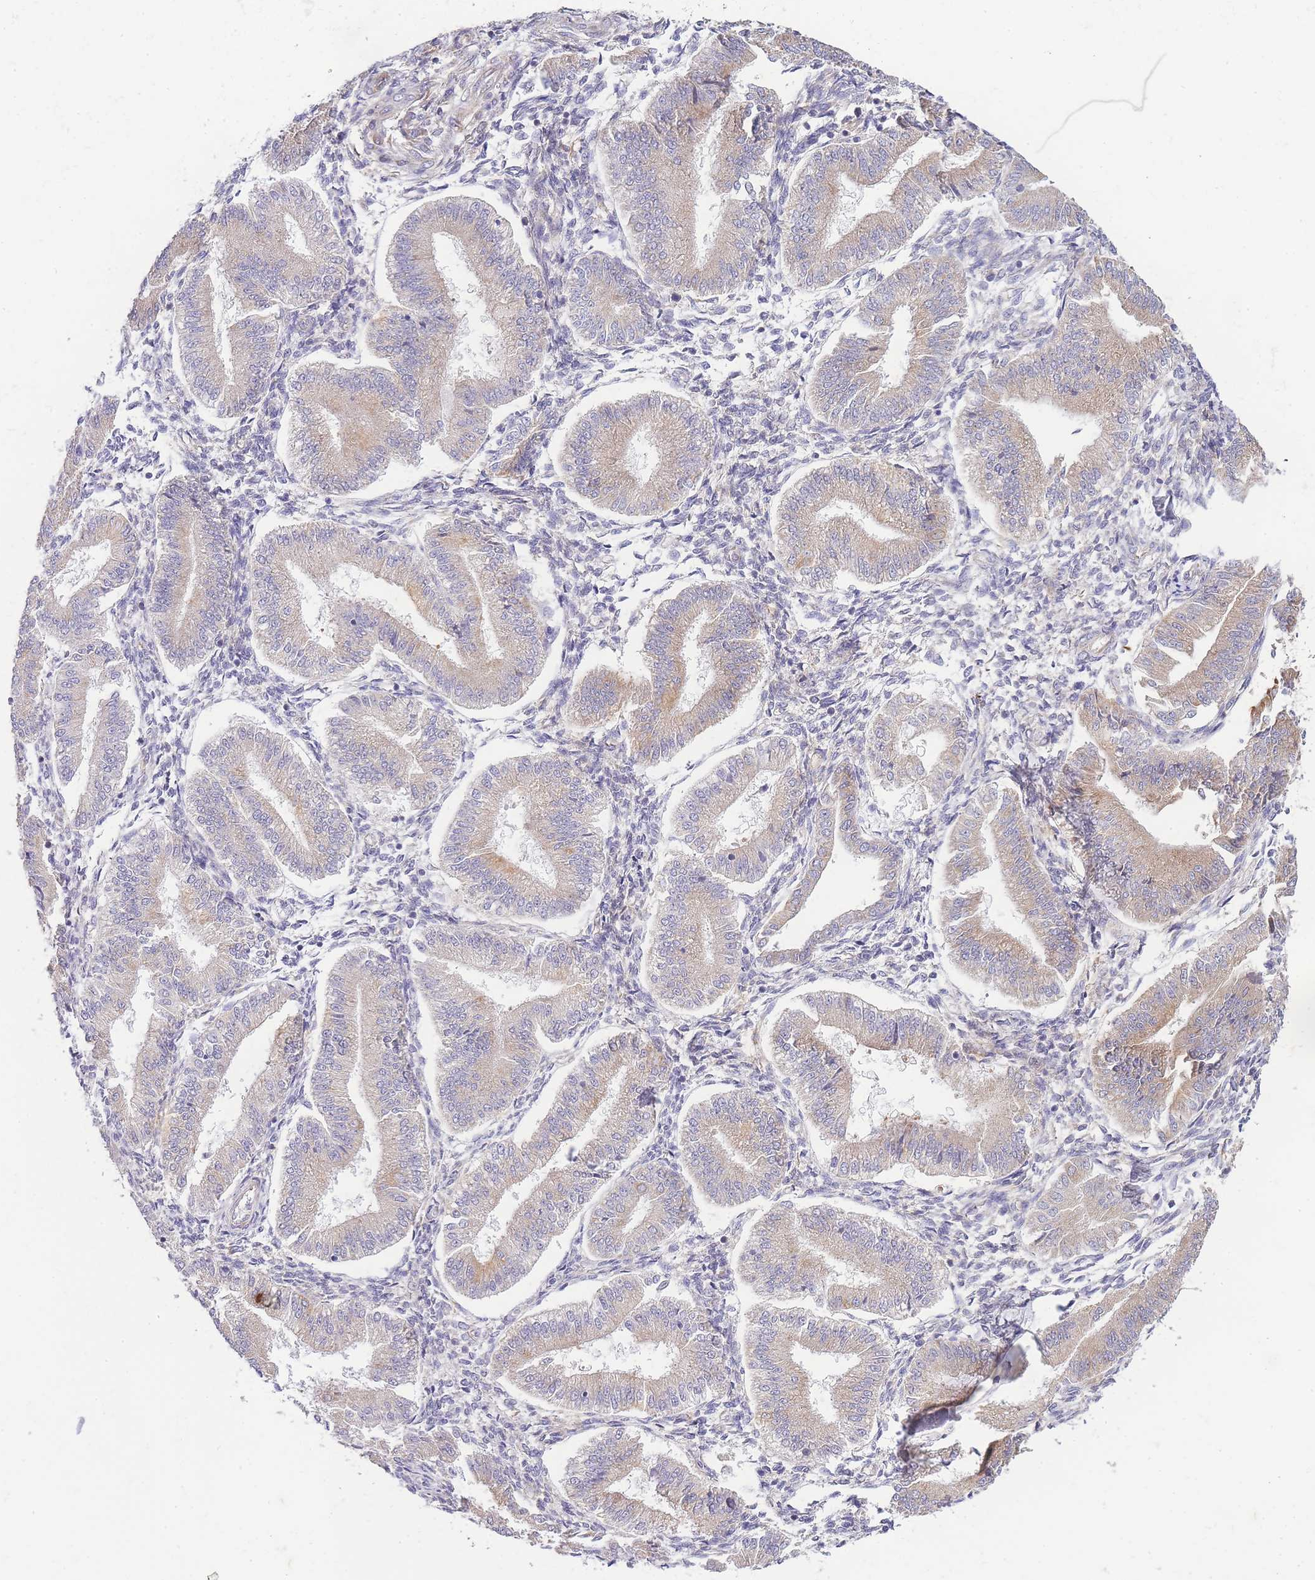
{"staining": {"intensity": "weak", "quantity": "<25%", "location": "cytoplasmic/membranous"}, "tissue": "endometrium", "cell_type": "Cells in endometrial stroma", "image_type": "normal", "snomed": [{"axis": "morphology", "description": "Normal tissue, NOS"}, {"axis": "topography", "description": "Endometrium"}], "caption": "Cells in endometrial stroma show no significant positivity in benign endometrium. (DAB IHC with hematoxylin counter stain).", "gene": "BEX1", "patient": {"sex": "female", "age": 39}}